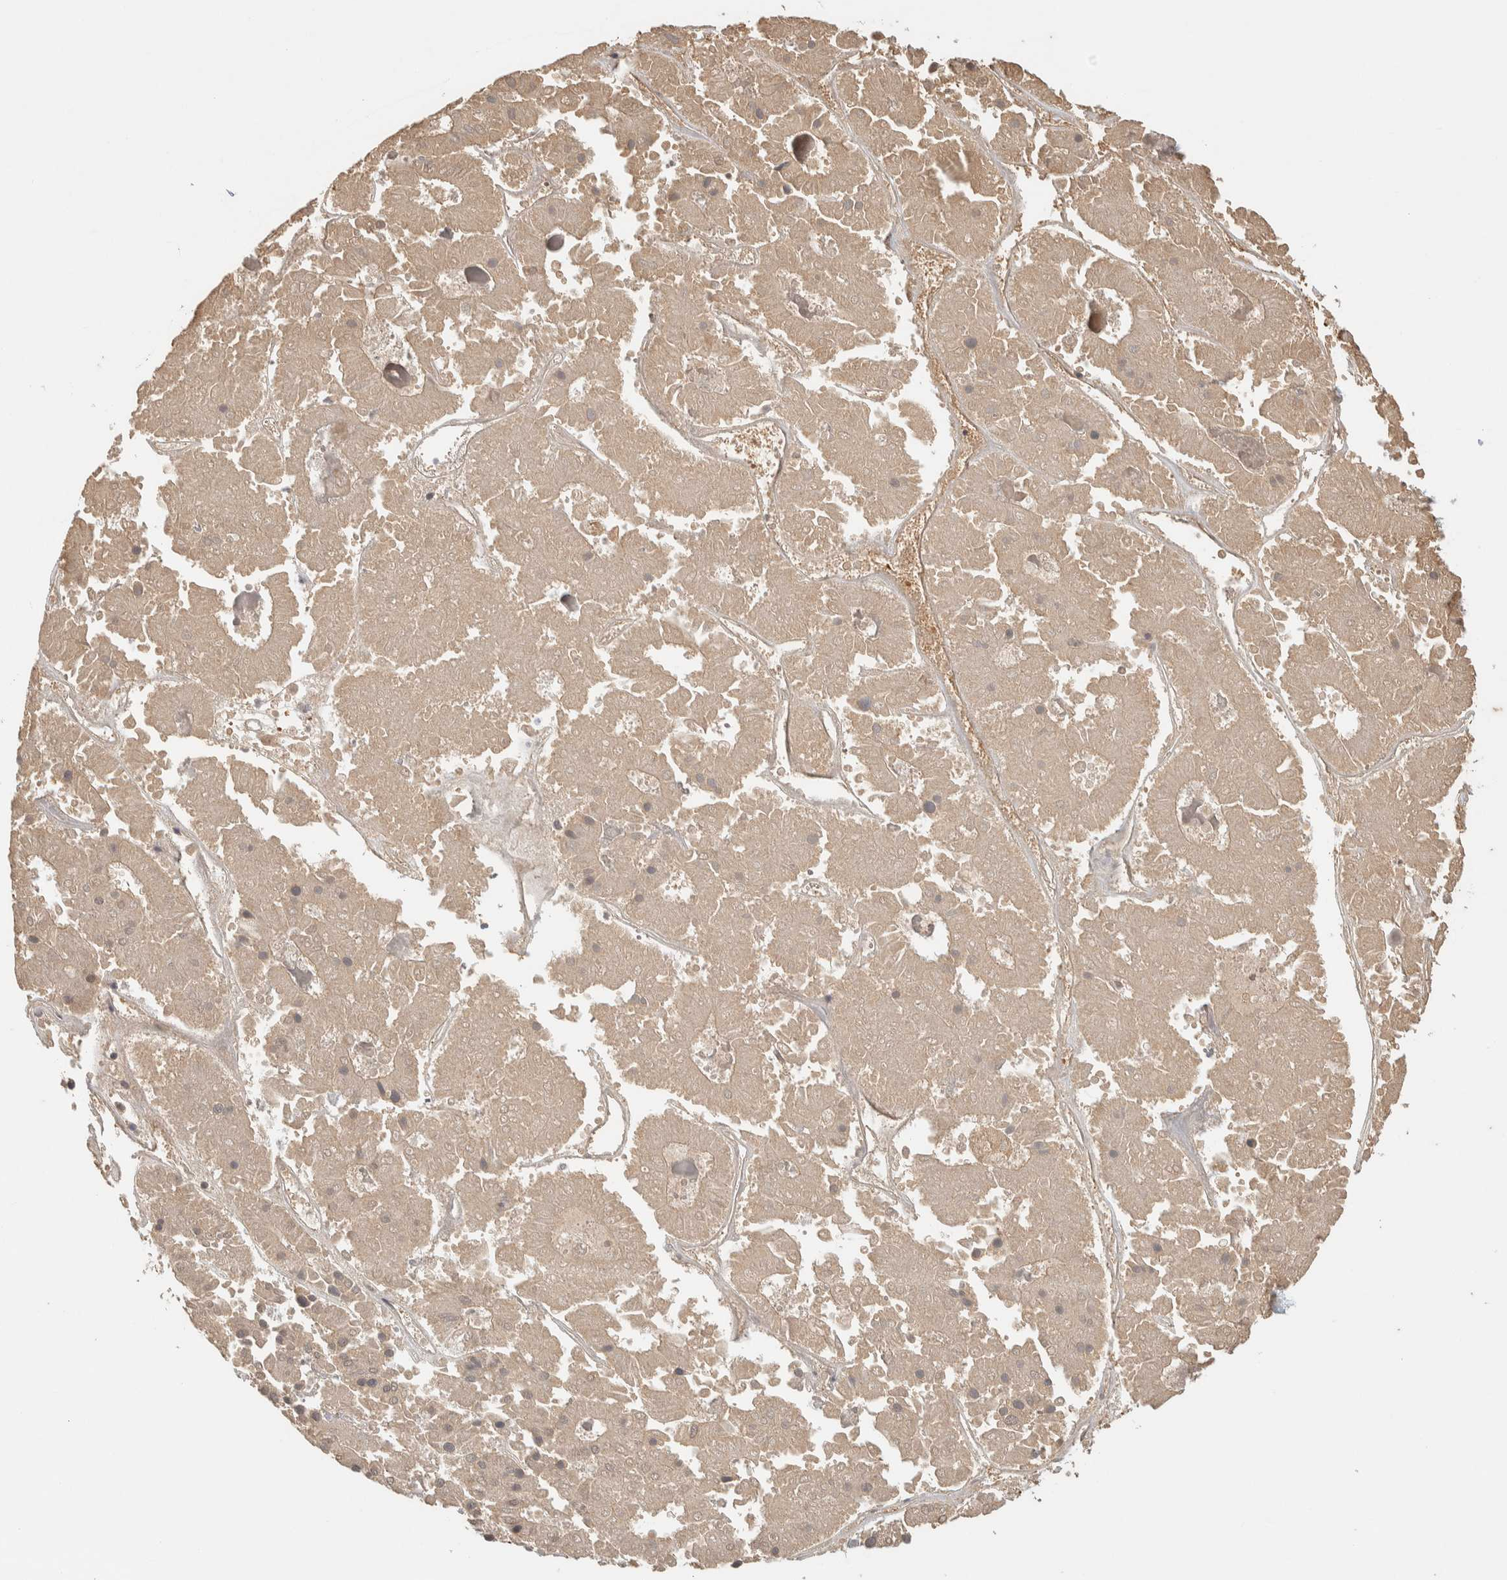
{"staining": {"intensity": "moderate", "quantity": ">75%", "location": "cytoplasmic/membranous"}, "tissue": "pancreatic cancer", "cell_type": "Tumor cells", "image_type": "cancer", "snomed": [{"axis": "morphology", "description": "Adenocarcinoma, NOS"}, {"axis": "topography", "description": "Pancreas"}], "caption": "Protein expression by IHC reveals moderate cytoplasmic/membranous expression in about >75% of tumor cells in pancreatic cancer.", "gene": "TTI2", "patient": {"sex": "male", "age": 50}}